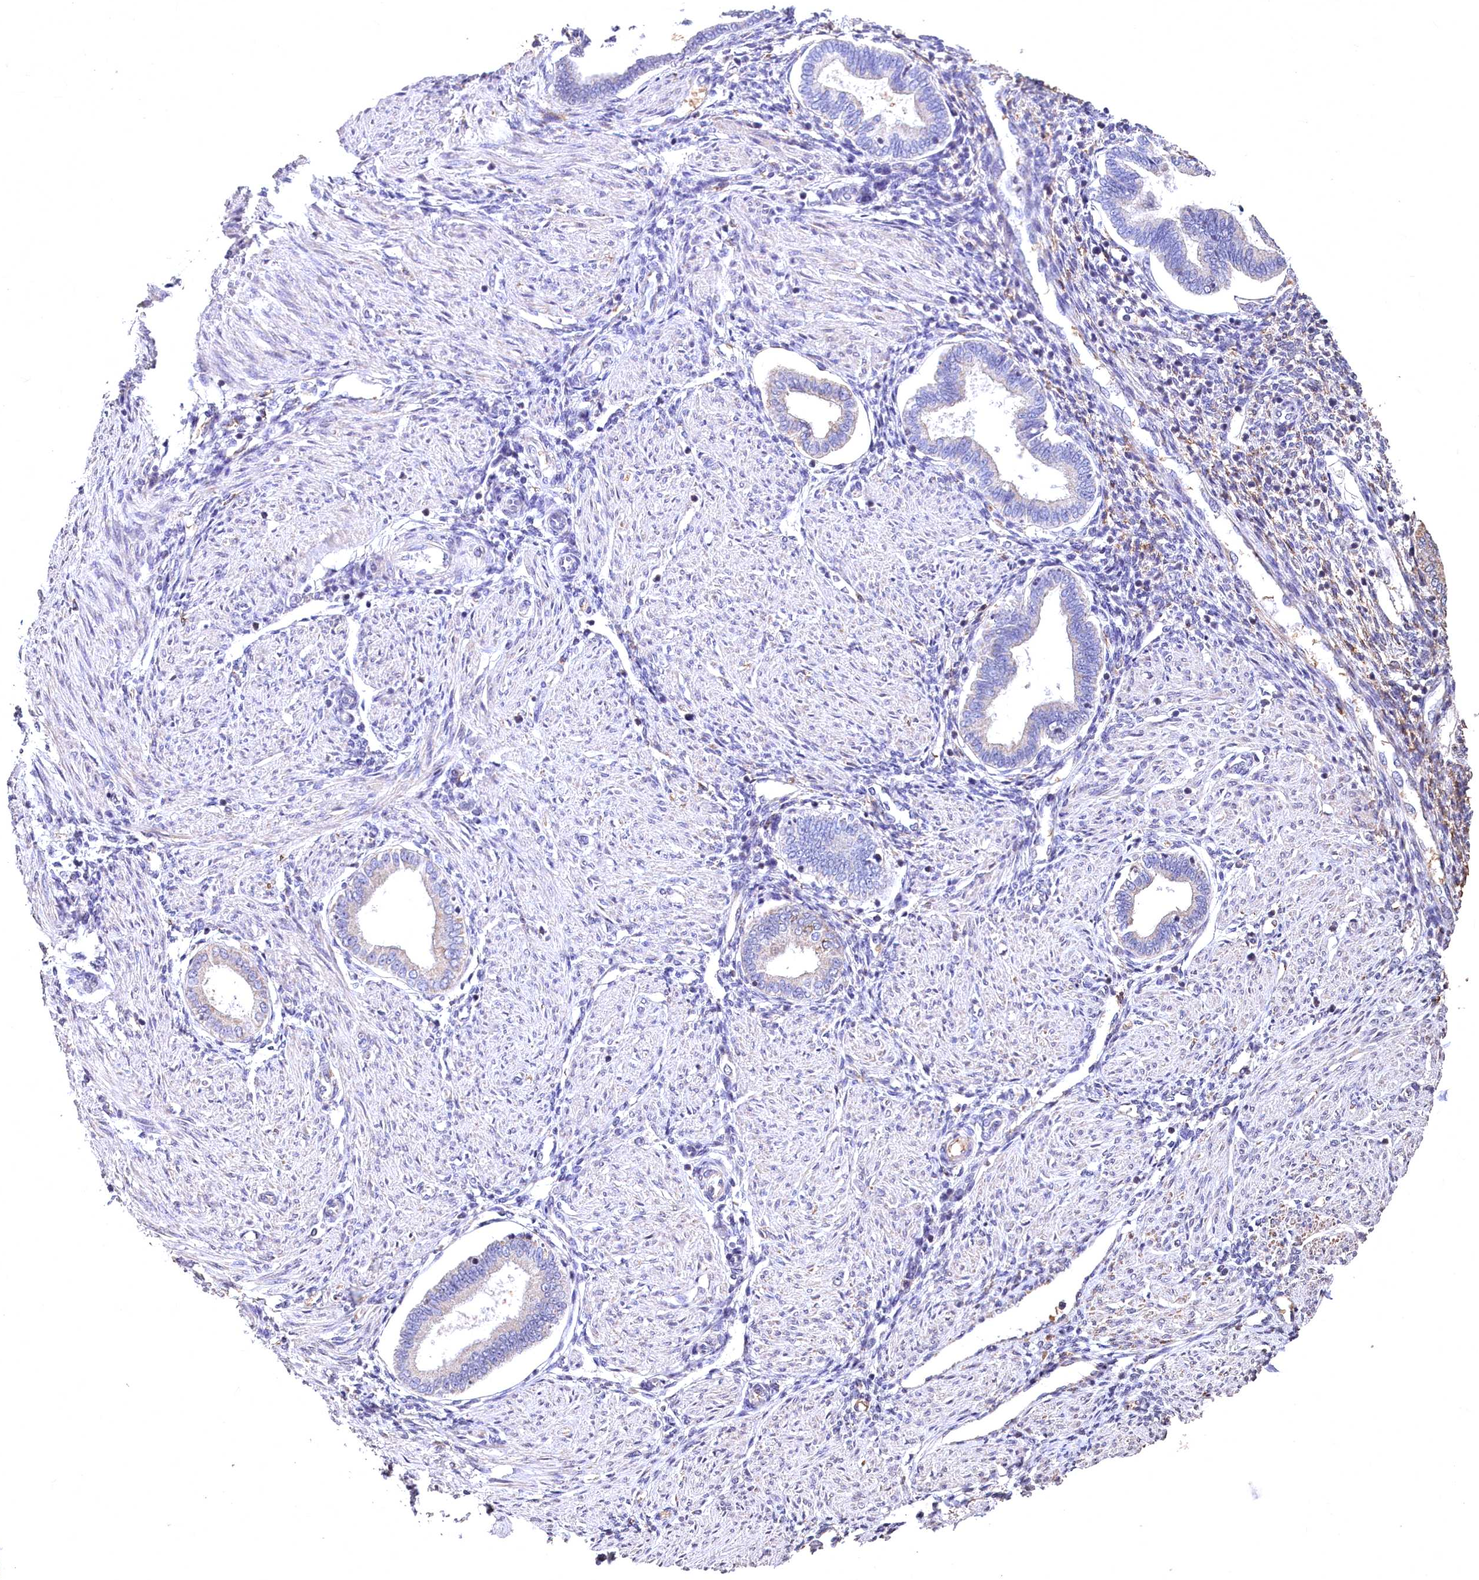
{"staining": {"intensity": "negative", "quantity": "none", "location": "none"}, "tissue": "endometrium", "cell_type": "Cells in endometrial stroma", "image_type": "normal", "snomed": [{"axis": "morphology", "description": "Normal tissue, NOS"}, {"axis": "topography", "description": "Endometrium"}], "caption": "Cells in endometrial stroma show no significant expression in normal endometrium. (DAB IHC visualized using brightfield microscopy, high magnification).", "gene": "SPTA1", "patient": {"sex": "female", "age": 53}}